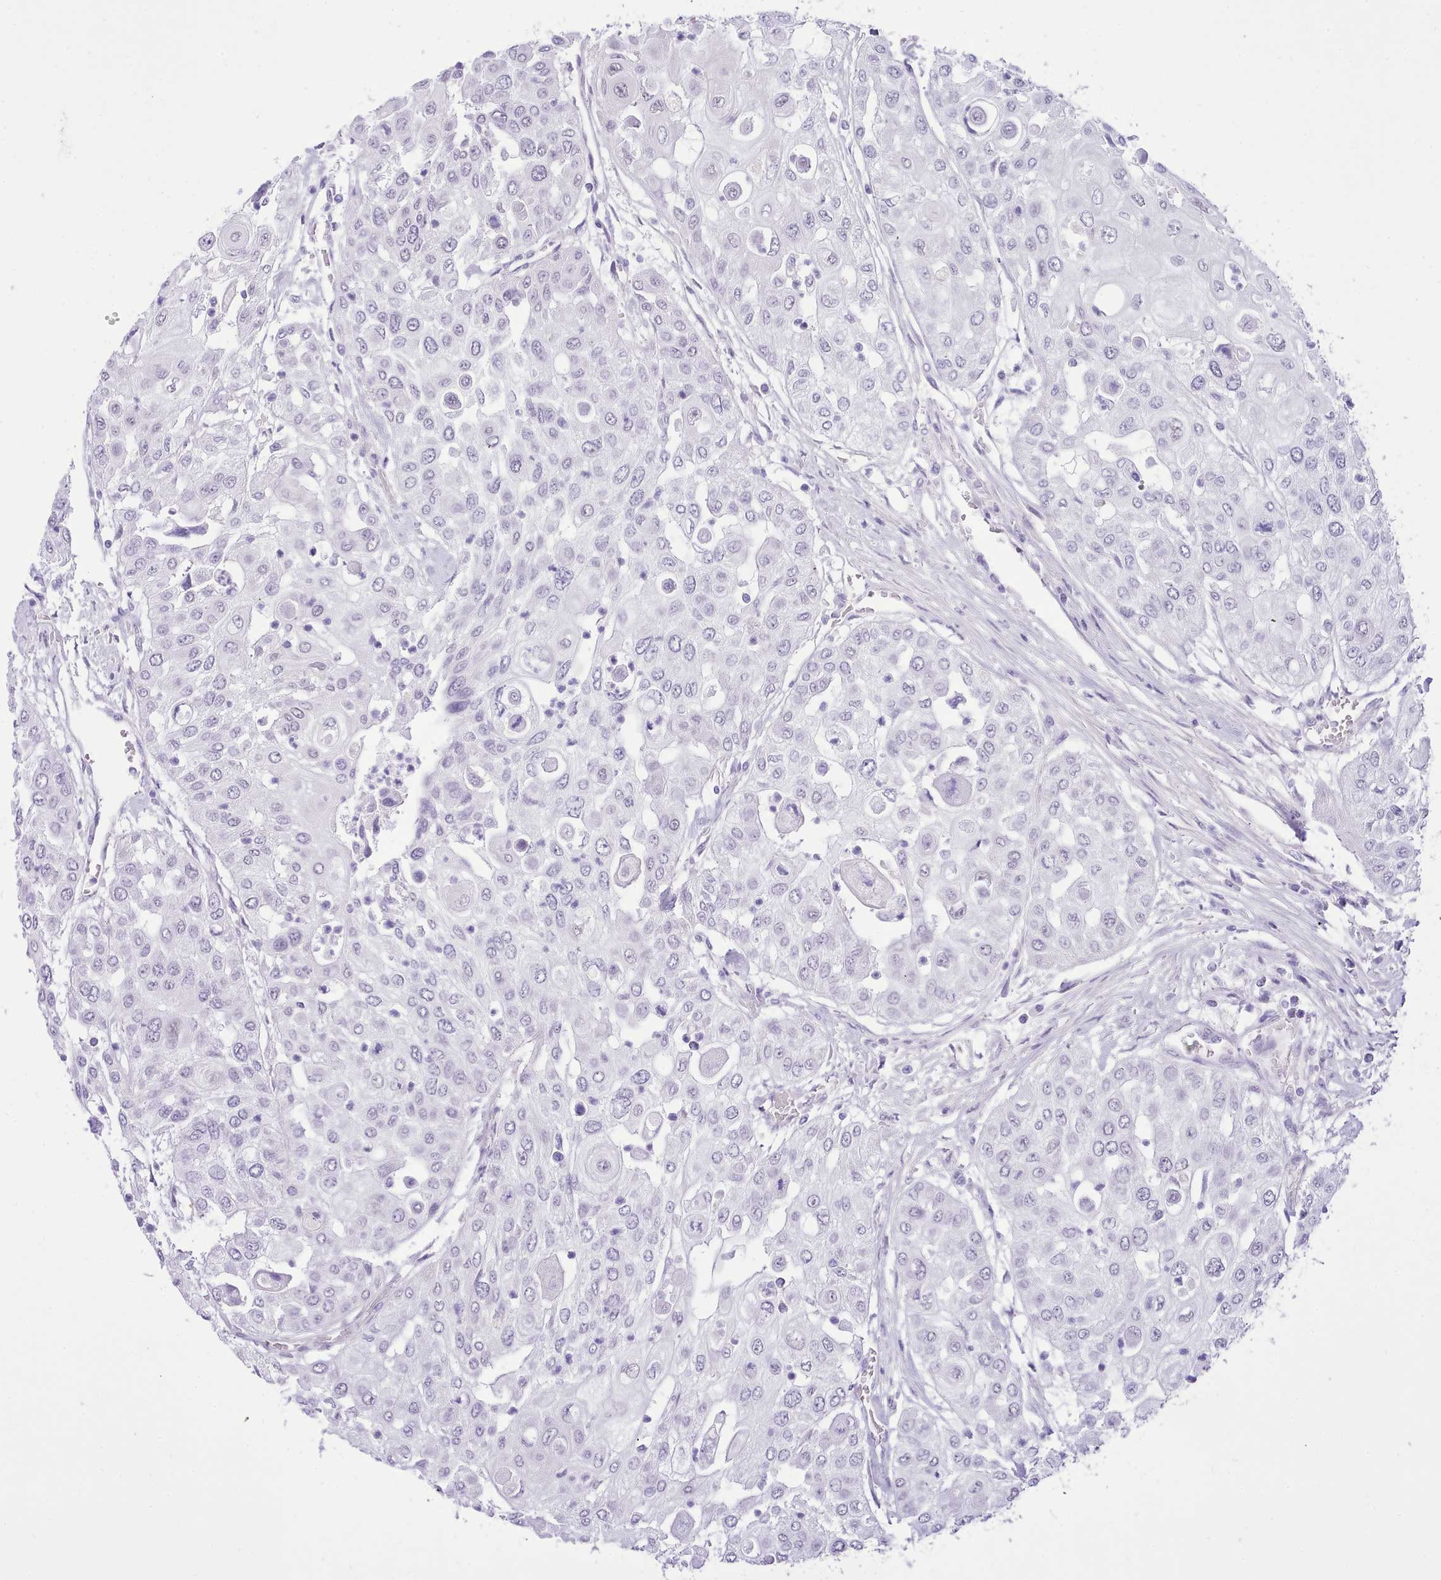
{"staining": {"intensity": "negative", "quantity": "none", "location": "none"}, "tissue": "urothelial cancer", "cell_type": "Tumor cells", "image_type": "cancer", "snomed": [{"axis": "morphology", "description": "Urothelial carcinoma, High grade"}, {"axis": "topography", "description": "Urinary bladder"}], "caption": "High power microscopy image of an immunohistochemistry (IHC) image of urothelial cancer, revealing no significant positivity in tumor cells.", "gene": "LRRC37A", "patient": {"sex": "female", "age": 79}}